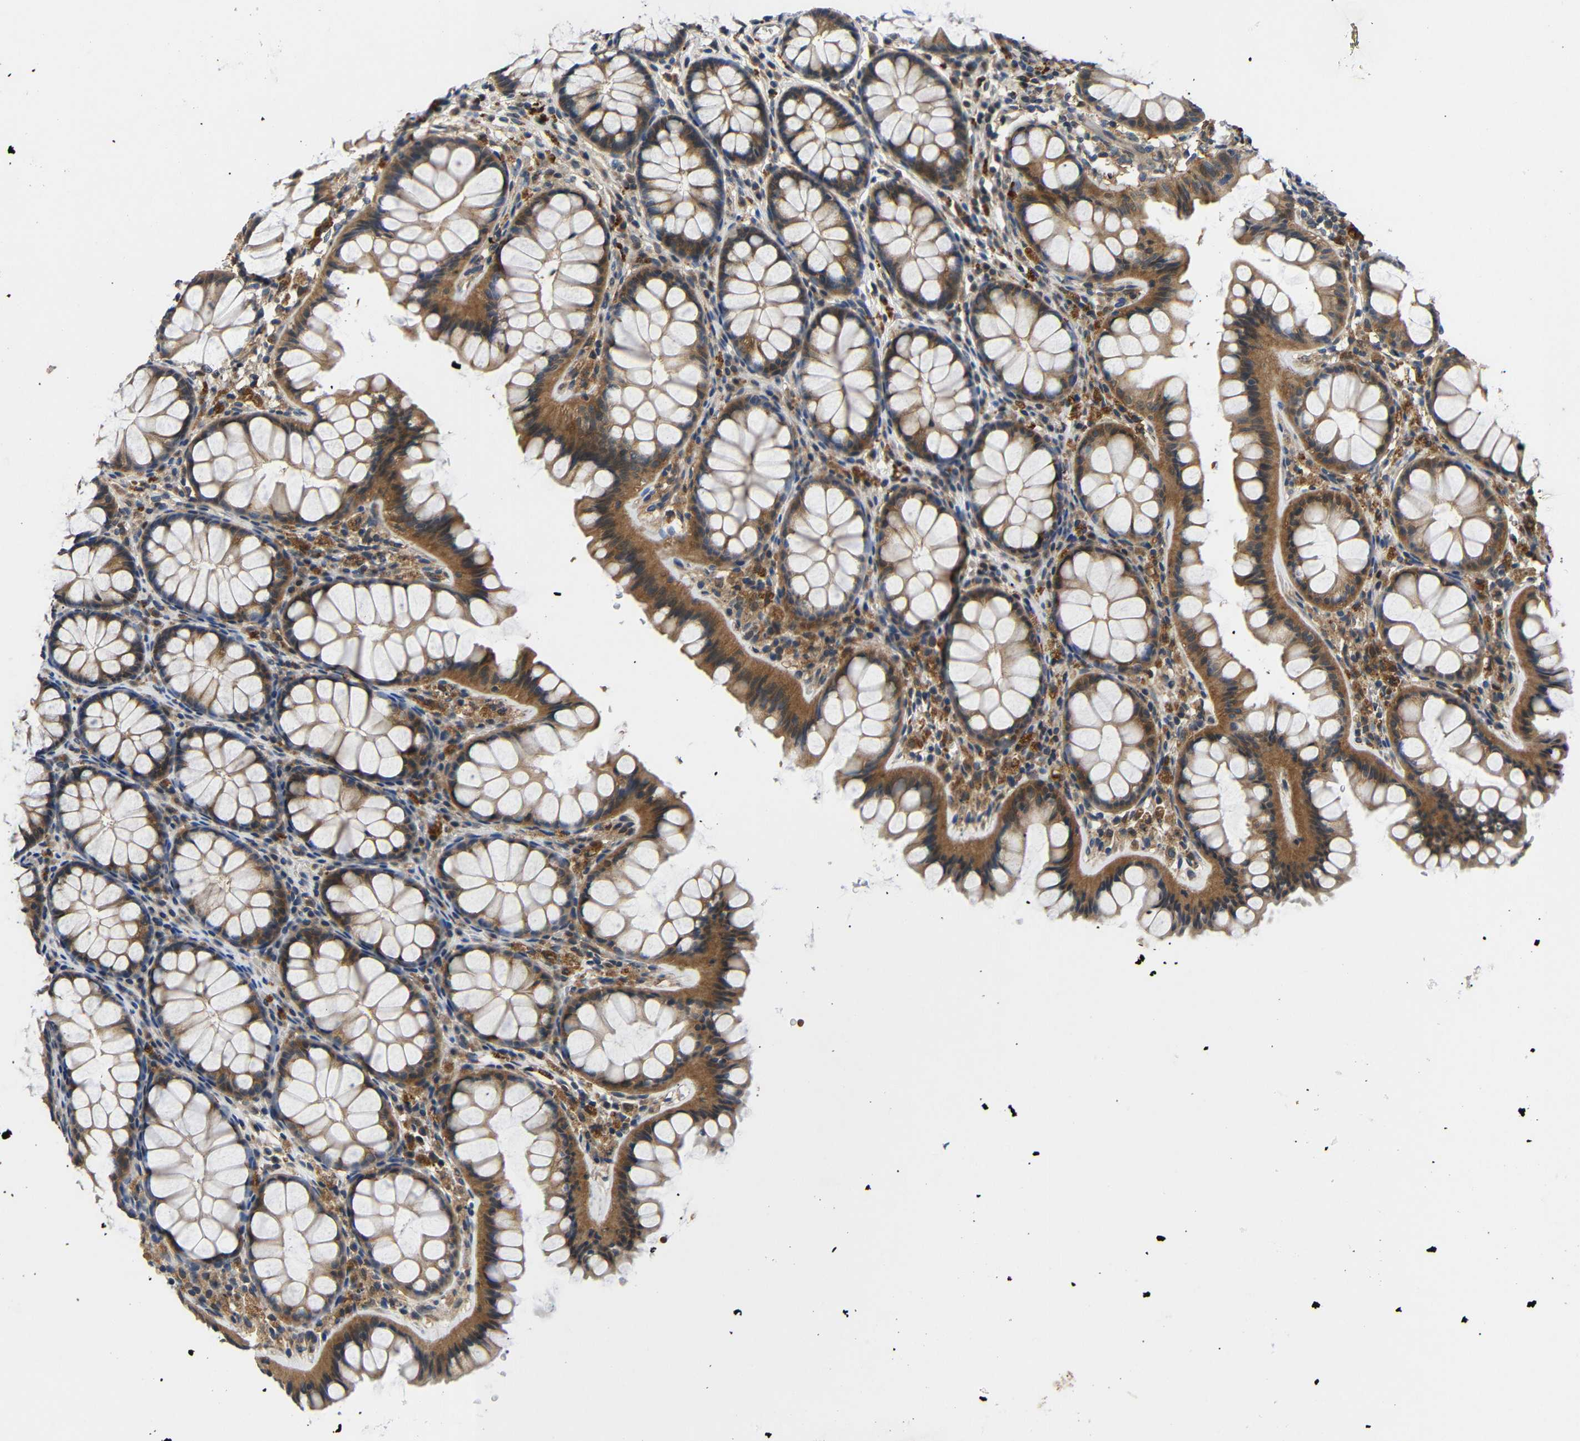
{"staining": {"intensity": "moderate", "quantity": ">75%", "location": "cytoplasmic/membranous"}, "tissue": "colon", "cell_type": "Endothelial cells", "image_type": "normal", "snomed": [{"axis": "morphology", "description": "Normal tissue, NOS"}, {"axis": "topography", "description": "Colon"}], "caption": "A brown stain highlights moderate cytoplasmic/membranous positivity of a protein in endothelial cells of normal human colon. Nuclei are stained in blue.", "gene": "DDR1", "patient": {"sex": "female", "age": 55}}